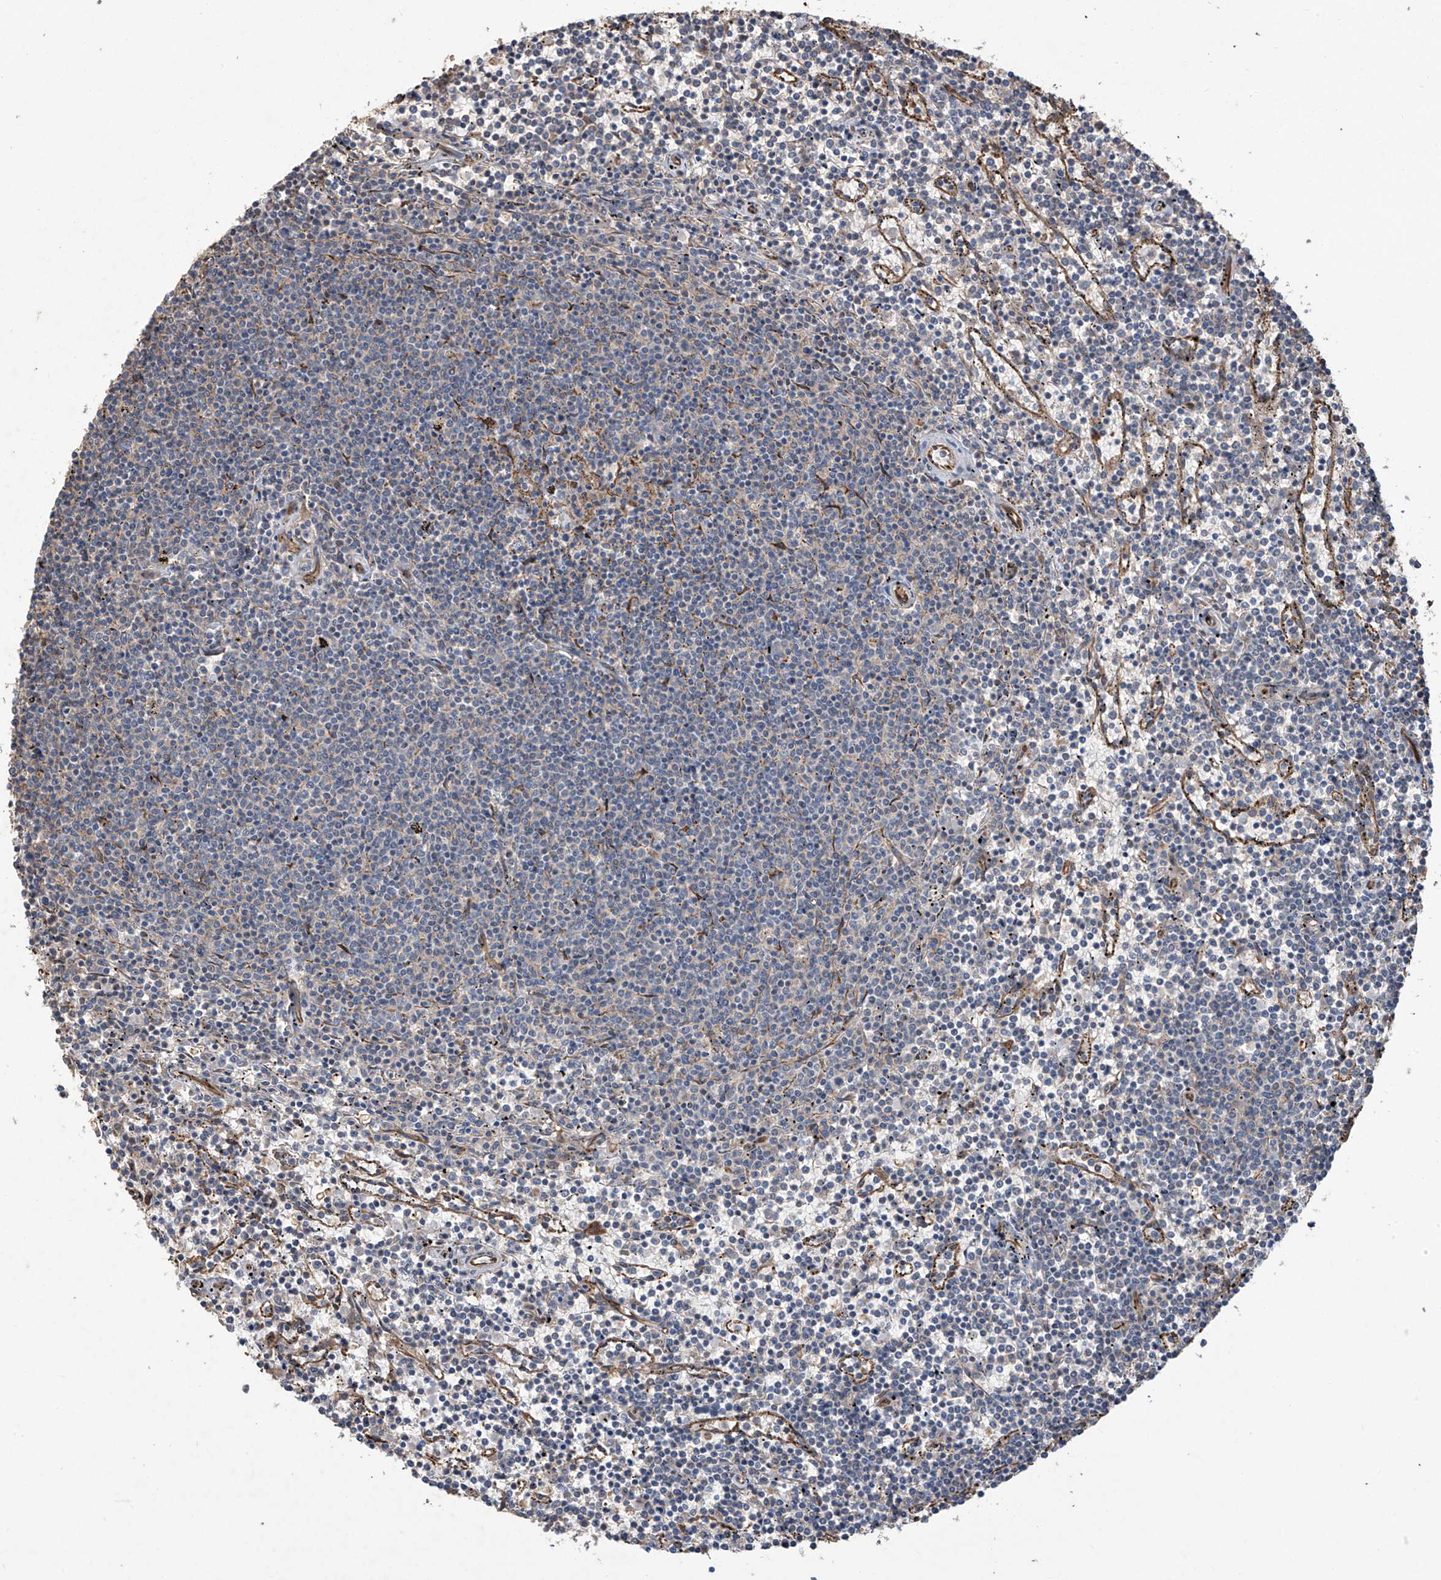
{"staining": {"intensity": "negative", "quantity": "none", "location": "none"}, "tissue": "lymphoma", "cell_type": "Tumor cells", "image_type": "cancer", "snomed": [{"axis": "morphology", "description": "Malignant lymphoma, non-Hodgkin's type, Low grade"}, {"axis": "topography", "description": "Spleen"}], "caption": "This is an immunohistochemistry image of low-grade malignant lymphoma, non-Hodgkin's type. There is no expression in tumor cells.", "gene": "AGBL5", "patient": {"sex": "female", "age": 50}}